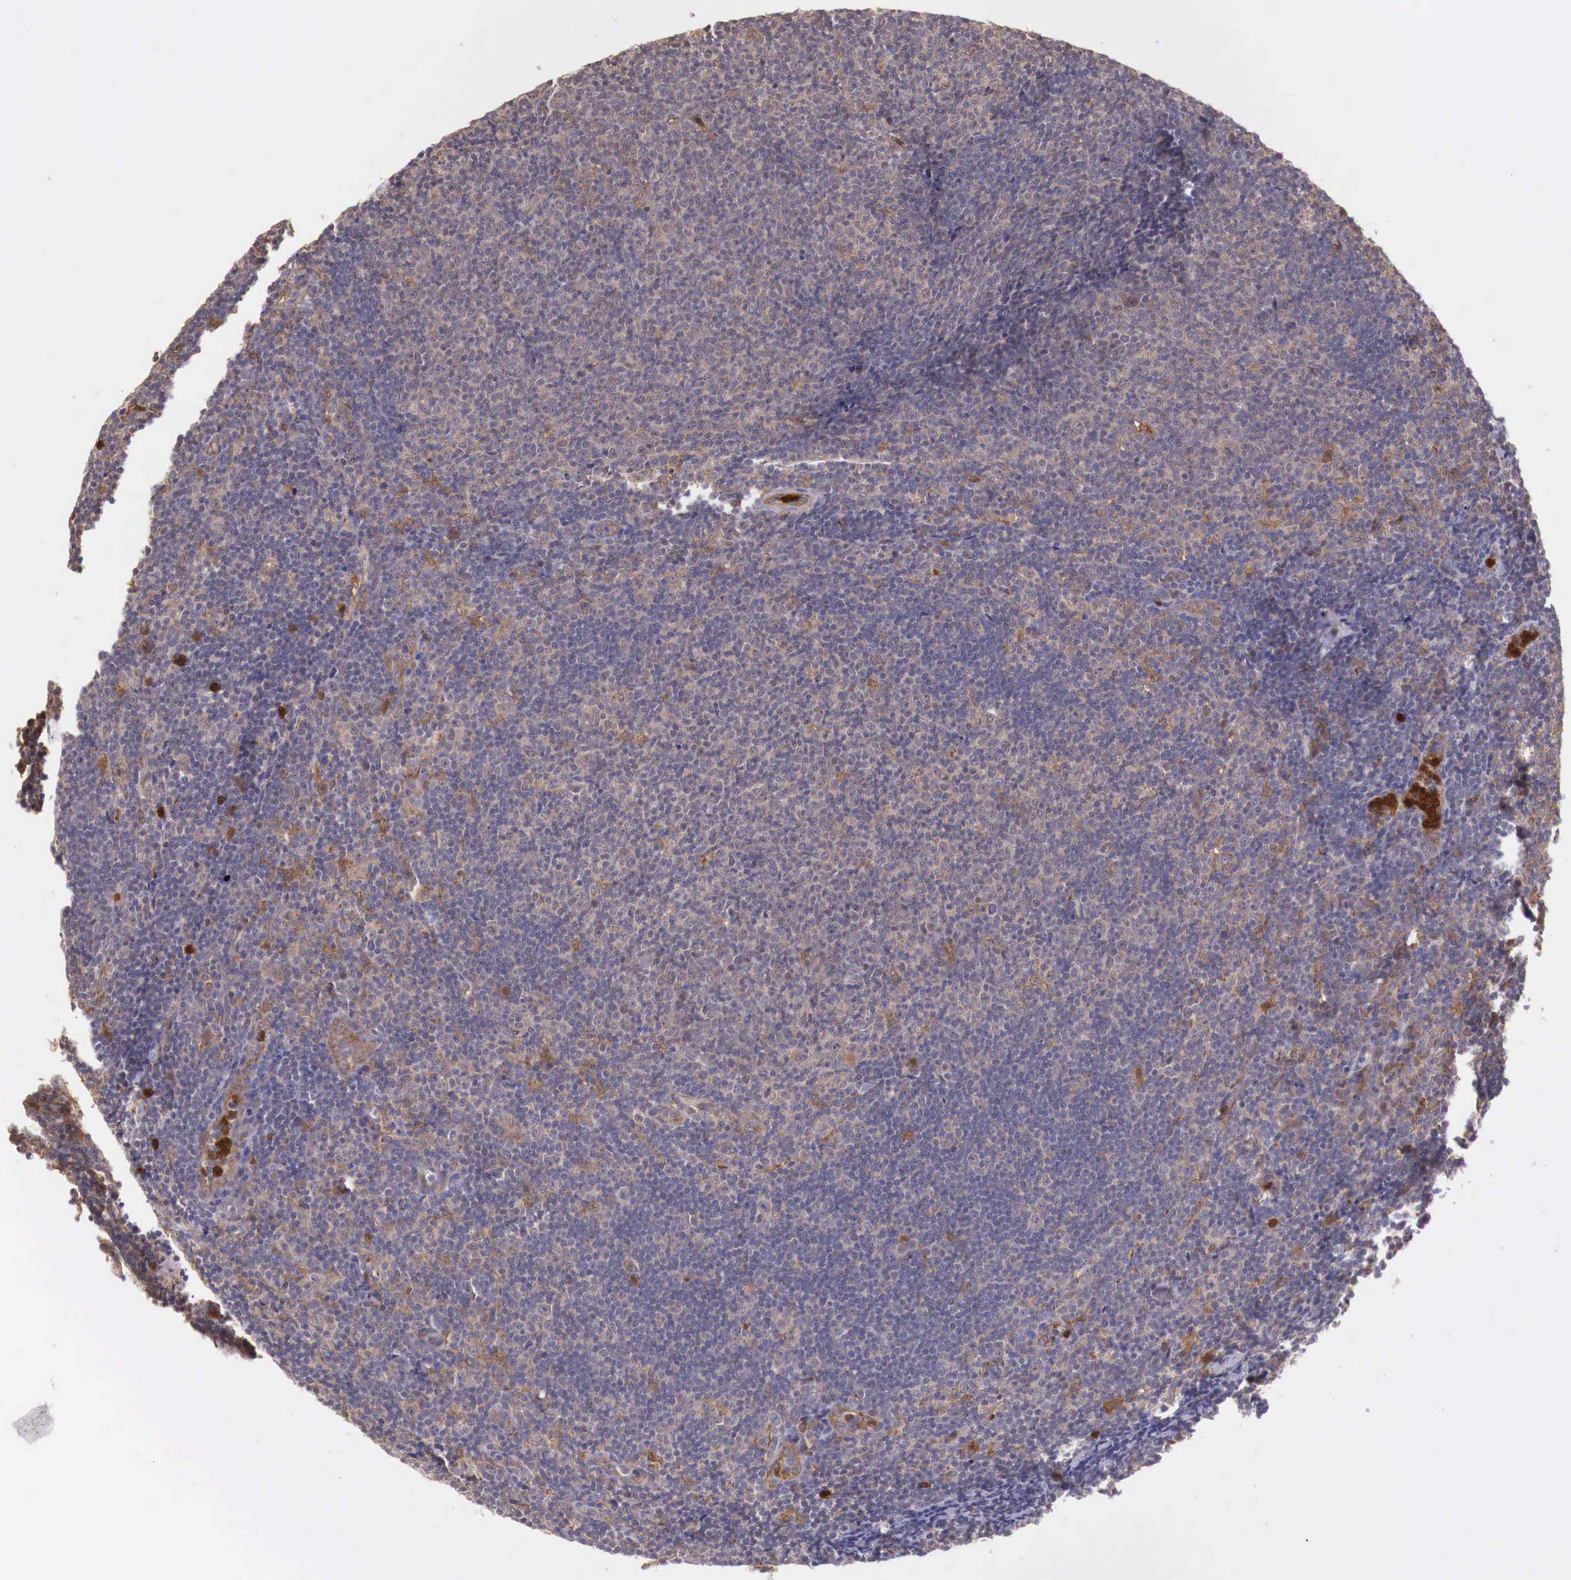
{"staining": {"intensity": "weak", "quantity": ">75%", "location": "cytoplasmic/membranous"}, "tissue": "lymphoma", "cell_type": "Tumor cells", "image_type": "cancer", "snomed": [{"axis": "morphology", "description": "Malignant lymphoma, non-Hodgkin's type, Low grade"}, {"axis": "topography", "description": "Lymph node"}], "caption": "Protein staining of low-grade malignant lymphoma, non-Hodgkin's type tissue demonstrates weak cytoplasmic/membranous staining in about >75% of tumor cells.", "gene": "GAB2", "patient": {"sex": "male", "age": 49}}